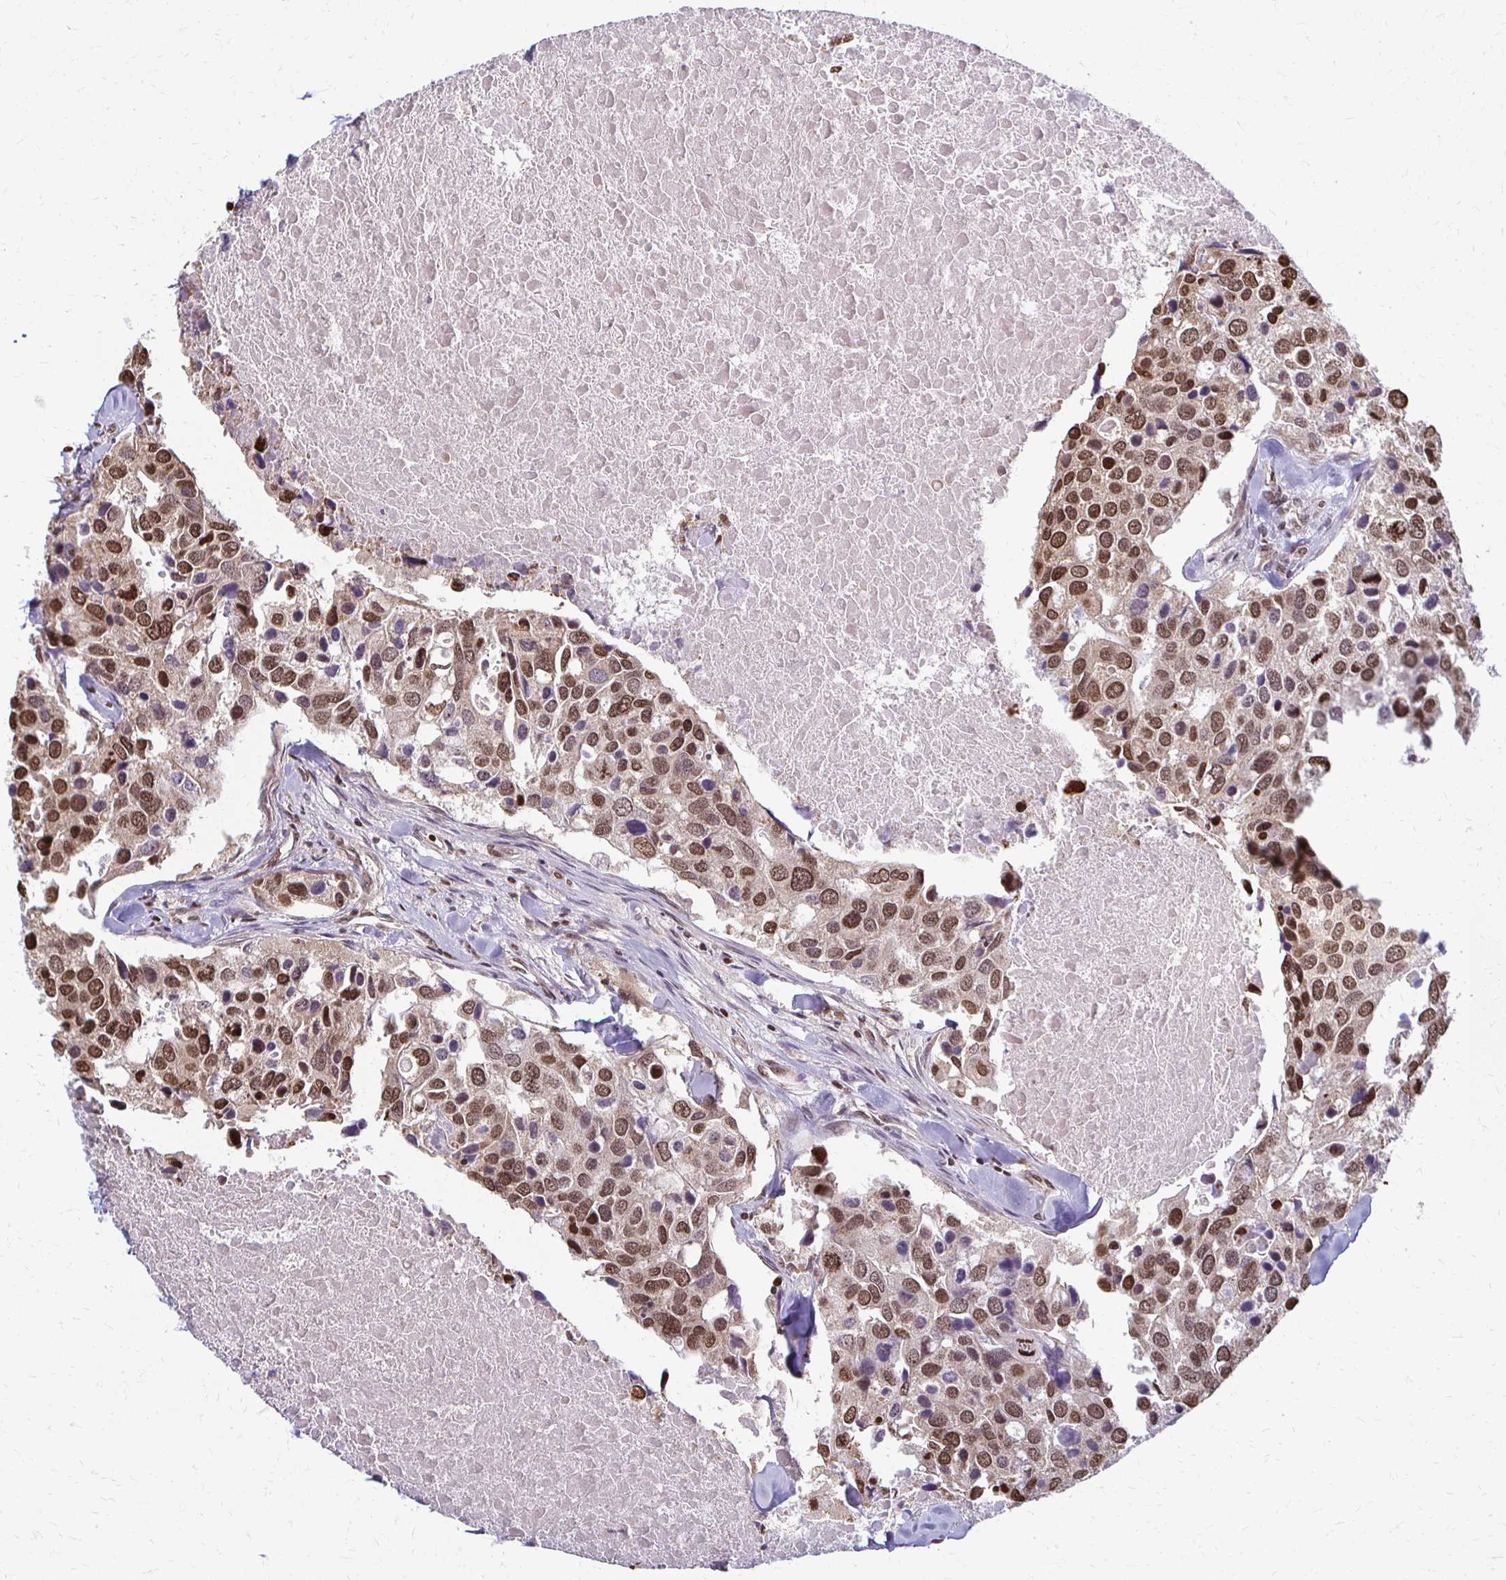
{"staining": {"intensity": "moderate", "quantity": ">75%", "location": "nuclear"}, "tissue": "breast cancer", "cell_type": "Tumor cells", "image_type": "cancer", "snomed": [{"axis": "morphology", "description": "Duct carcinoma"}, {"axis": "topography", "description": "Breast"}], "caption": "This micrograph demonstrates breast cancer stained with immunohistochemistry to label a protein in brown. The nuclear of tumor cells show moderate positivity for the protein. Nuclei are counter-stained blue.", "gene": "HOXA9", "patient": {"sex": "female", "age": 83}}